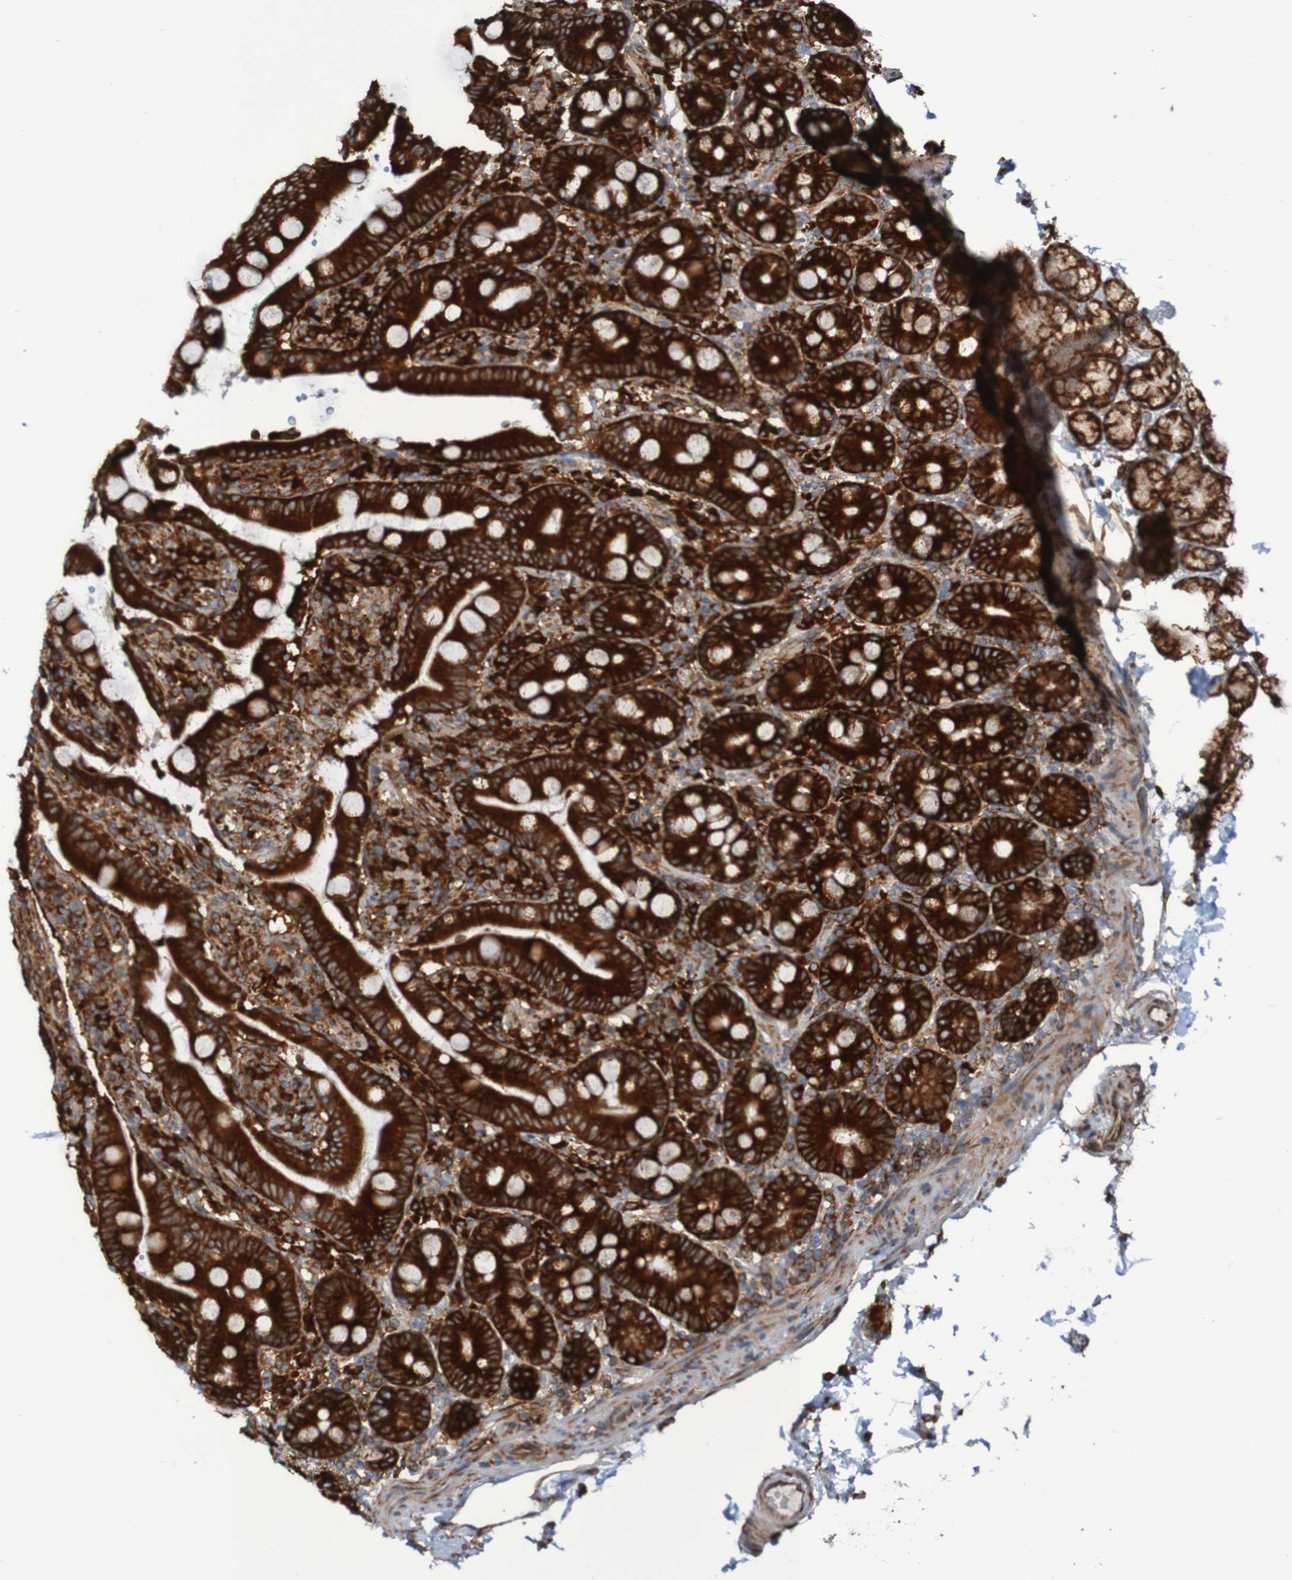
{"staining": {"intensity": "strong", "quantity": ">75%", "location": "cytoplasmic/membranous"}, "tissue": "duodenum", "cell_type": "Glandular cells", "image_type": "normal", "snomed": [{"axis": "morphology", "description": "Normal tissue, NOS"}, {"axis": "topography", "description": "Small intestine, NOS"}], "caption": "Brown immunohistochemical staining in unremarkable duodenum displays strong cytoplasmic/membranous expression in about >75% of glandular cells. The protein of interest is stained brown, and the nuclei are stained in blue (DAB IHC with brightfield microscopy, high magnification).", "gene": "RPL10", "patient": {"sex": "female", "age": 71}}